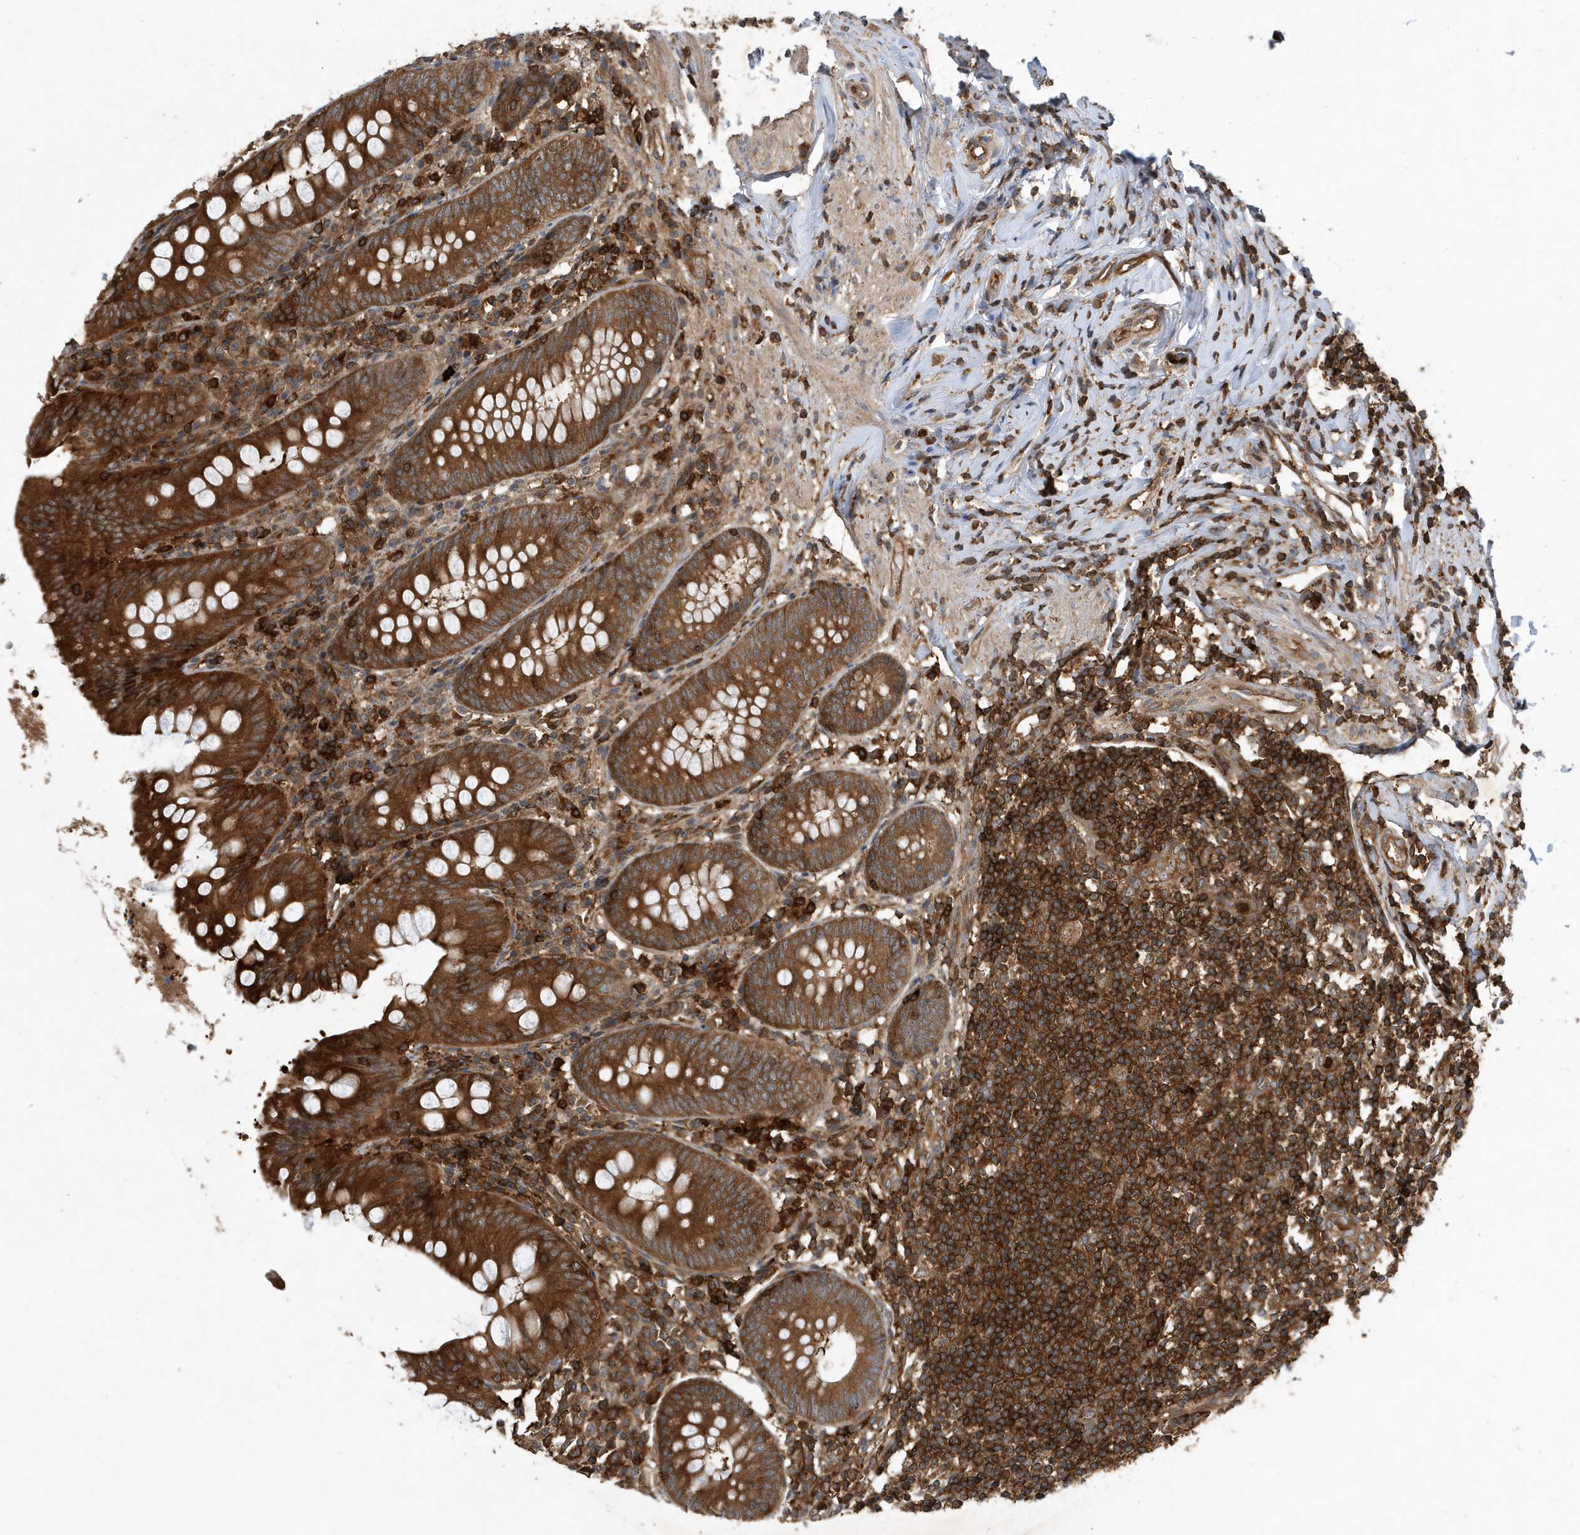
{"staining": {"intensity": "strong", "quantity": ">75%", "location": "cytoplasmic/membranous"}, "tissue": "appendix", "cell_type": "Glandular cells", "image_type": "normal", "snomed": [{"axis": "morphology", "description": "Normal tissue, NOS"}, {"axis": "topography", "description": "Appendix"}], "caption": "Appendix stained with a brown dye displays strong cytoplasmic/membranous positive staining in approximately >75% of glandular cells.", "gene": "LAPTM4A", "patient": {"sex": "female", "age": 54}}